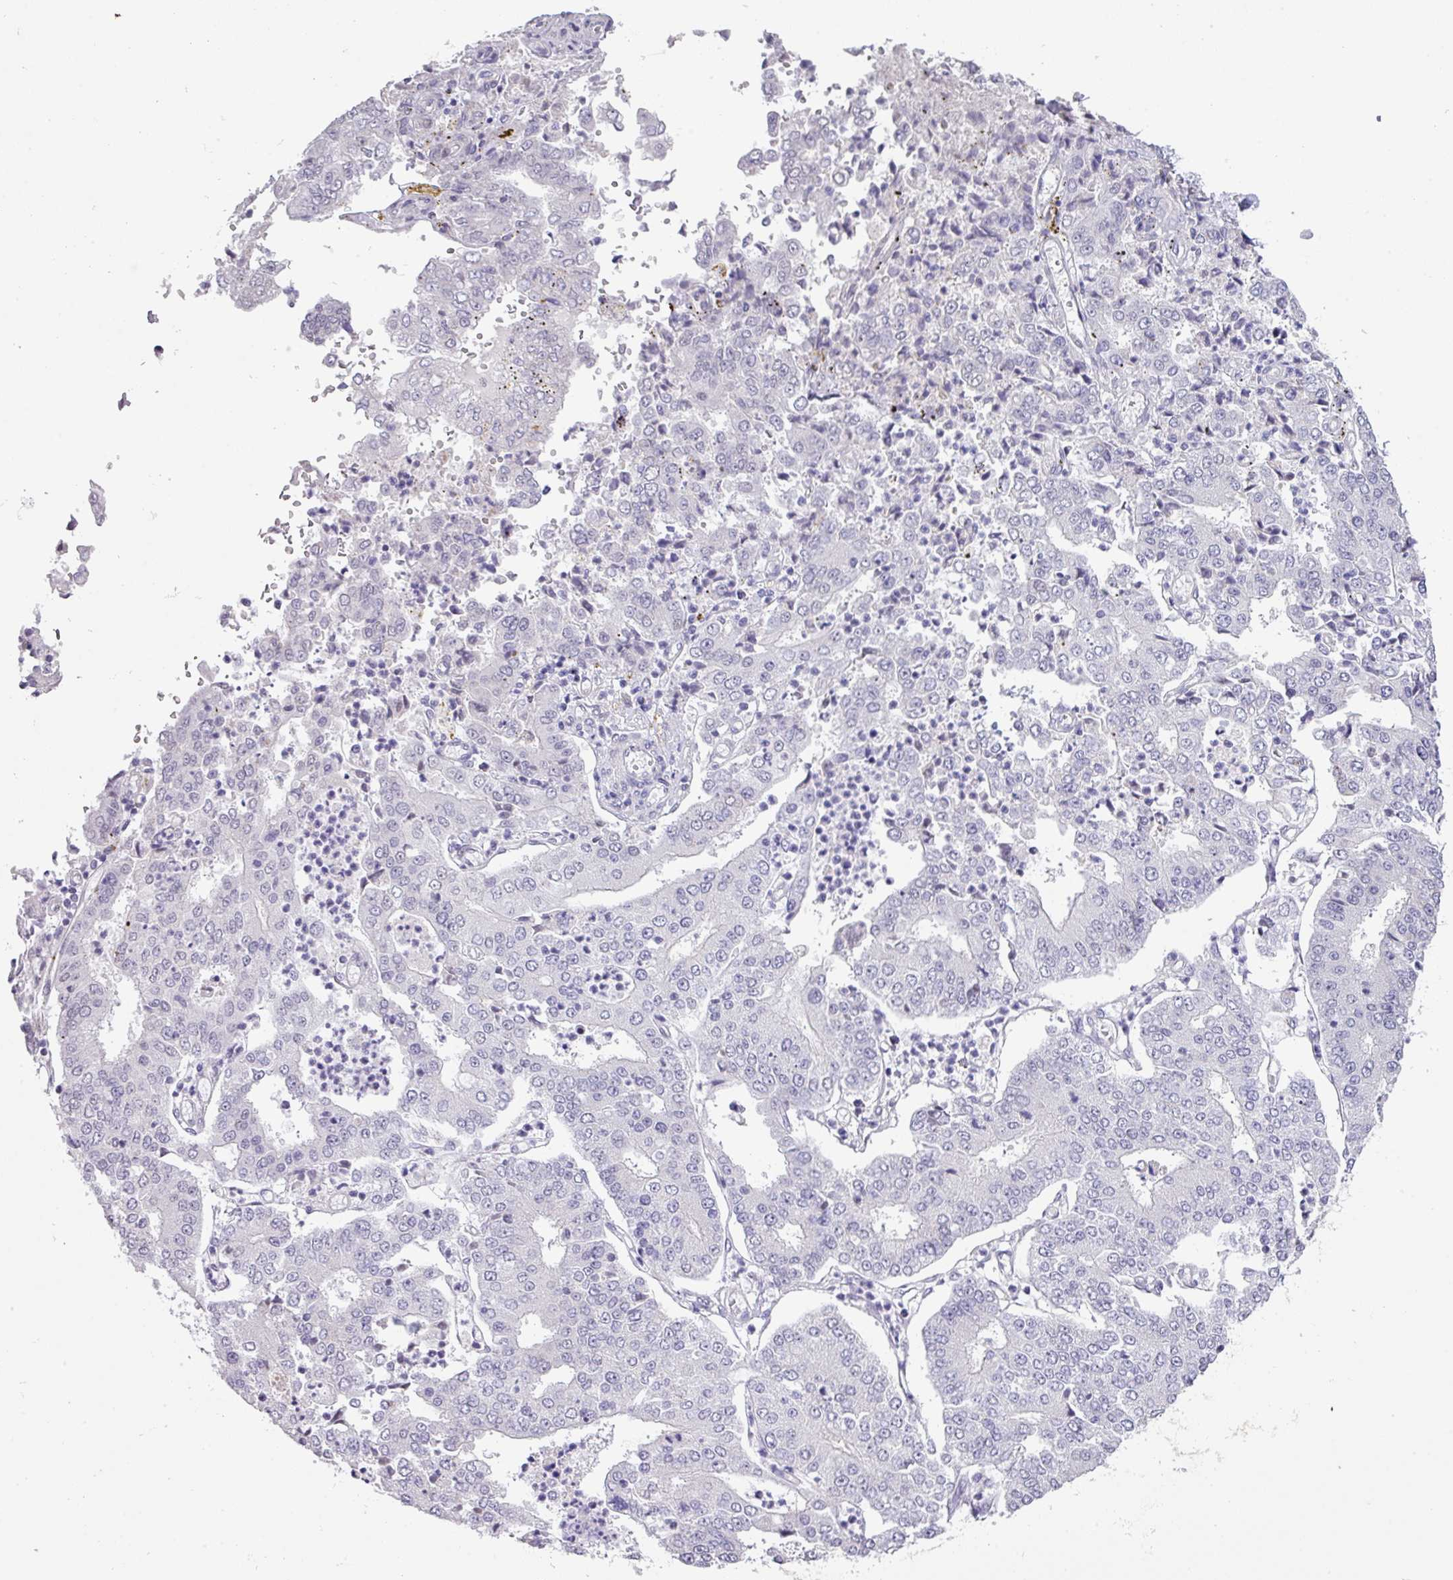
{"staining": {"intensity": "negative", "quantity": "none", "location": "none"}, "tissue": "stomach cancer", "cell_type": "Tumor cells", "image_type": "cancer", "snomed": [{"axis": "morphology", "description": "Adenocarcinoma, NOS"}, {"axis": "topography", "description": "Stomach"}], "caption": "Tumor cells show no significant protein positivity in stomach cancer (adenocarcinoma).", "gene": "ANKRD13B", "patient": {"sex": "male", "age": 76}}